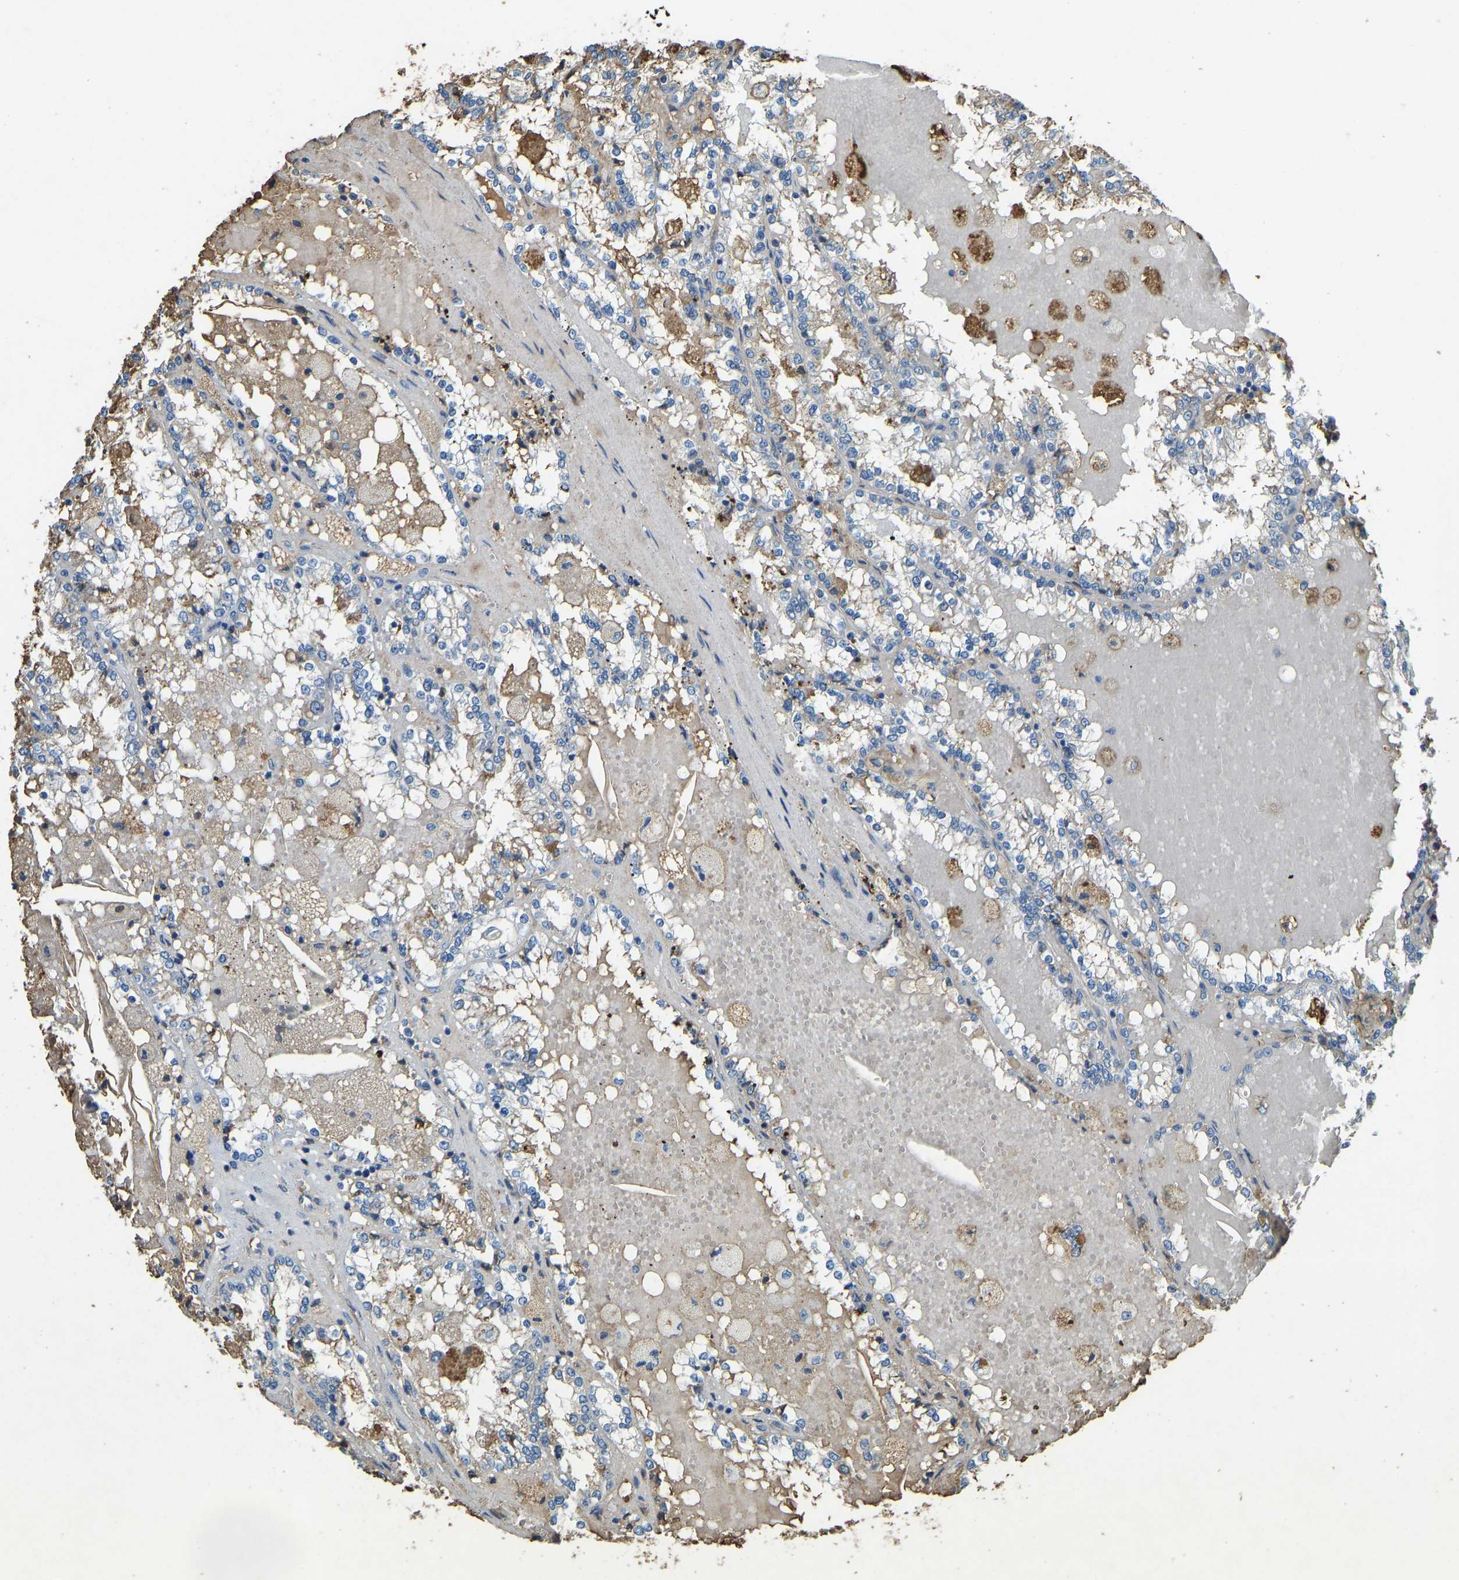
{"staining": {"intensity": "negative", "quantity": "none", "location": "none"}, "tissue": "renal cancer", "cell_type": "Tumor cells", "image_type": "cancer", "snomed": [{"axis": "morphology", "description": "Adenocarcinoma, NOS"}, {"axis": "topography", "description": "Kidney"}], "caption": "DAB (3,3'-diaminobenzidine) immunohistochemical staining of human renal cancer displays no significant expression in tumor cells. (DAB IHC visualized using brightfield microscopy, high magnification).", "gene": "THBS4", "patient": {"sex": "female", "age": 56}}